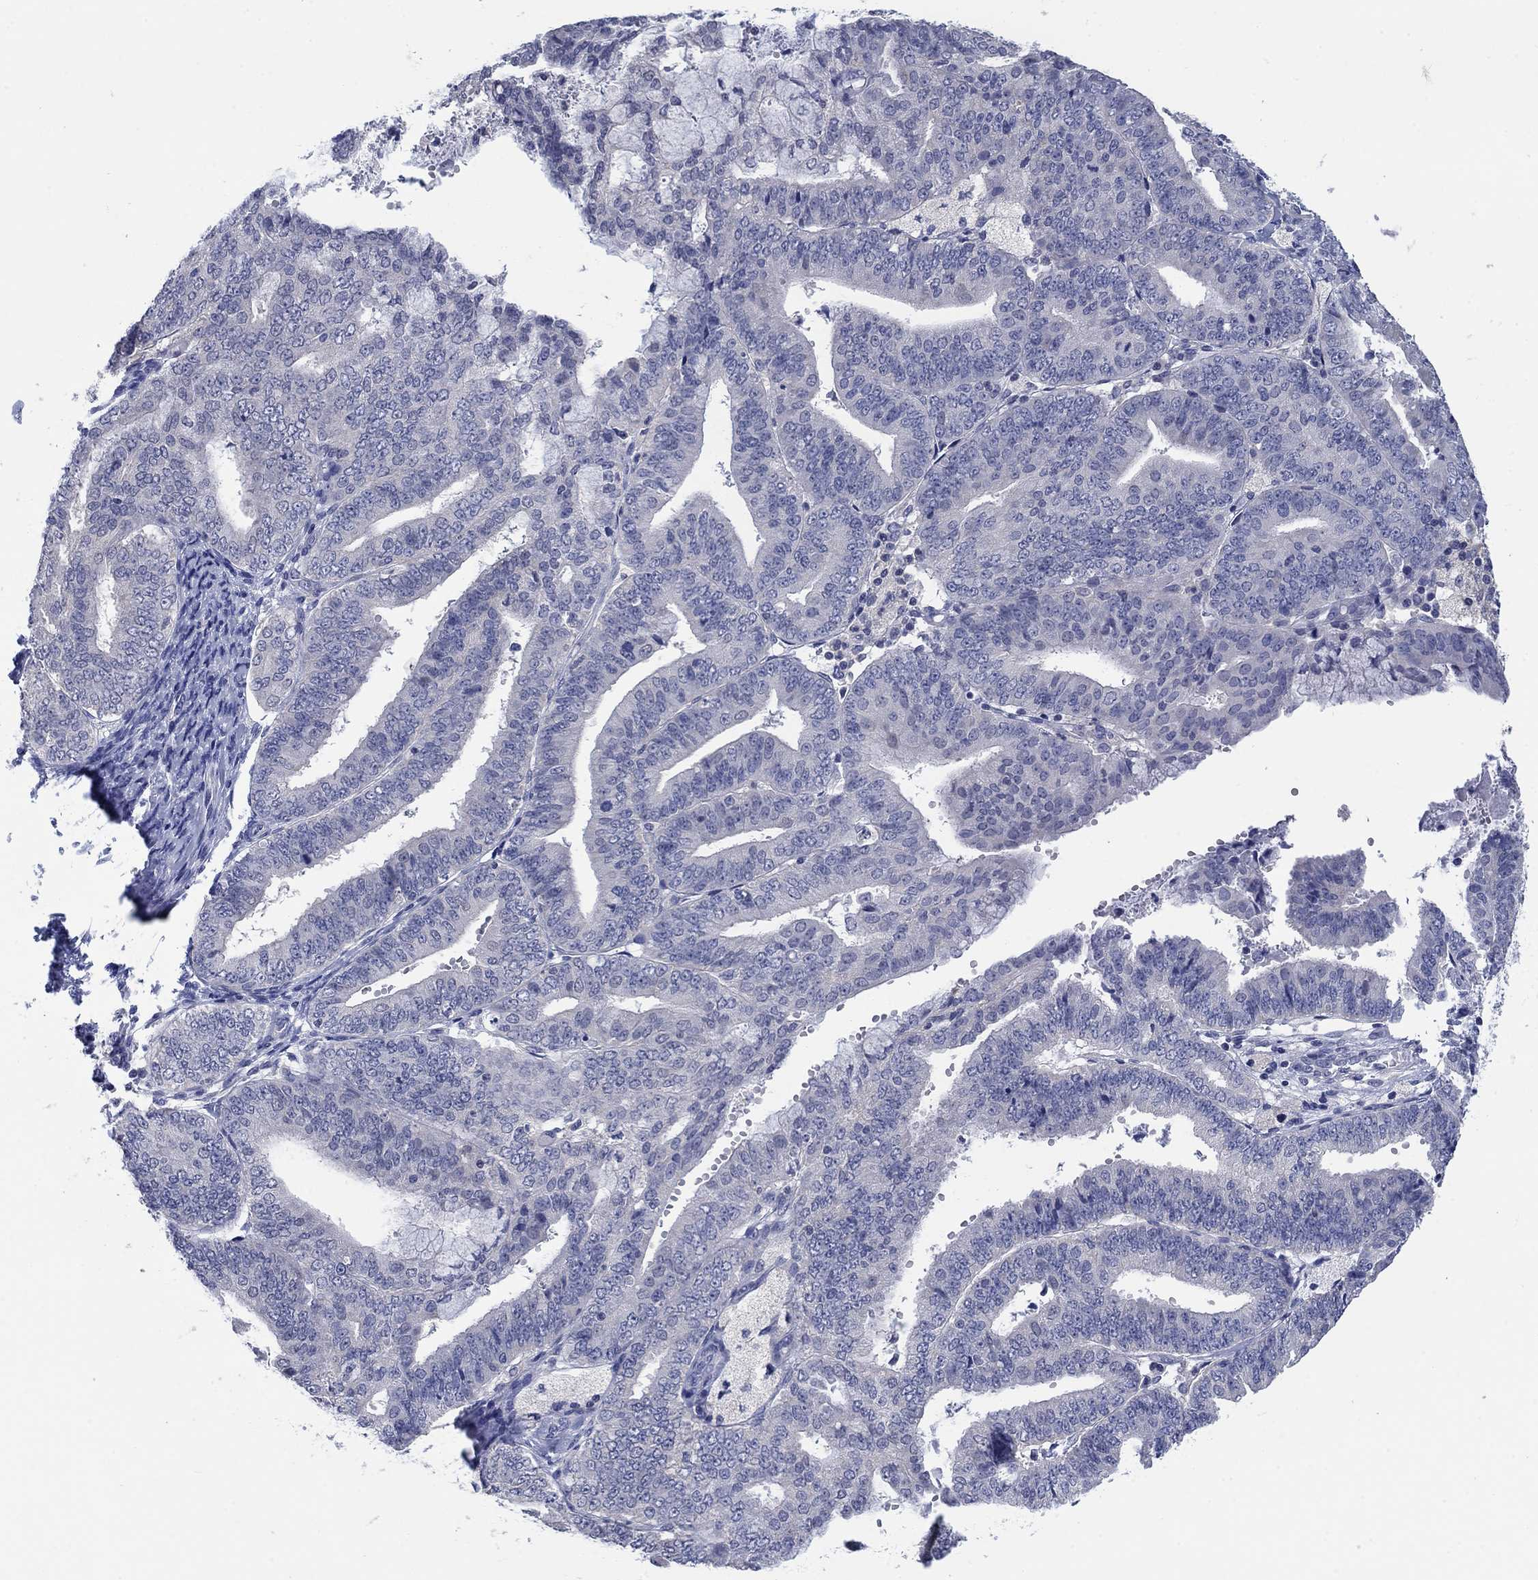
{"staining": {"intensity": "negative", "quantity": "none", "location": "none"}, "tissue": "endometrial cancer", "cell_type": "Tumor cells", "image_type": "cancer", "snomed": [{"axis": "morphology", "description": "Adenocarcinoma, NOS"}, {"axis": "topography", "description": "Endometrium"}], "caption": "A micrograph of endometrial cancer (adenocarcinoma) stained for a protein demonstrates no brown staining in tumor cells.", "gene": "FER1L6", "patient": {"sex": "female", "age": 63}}